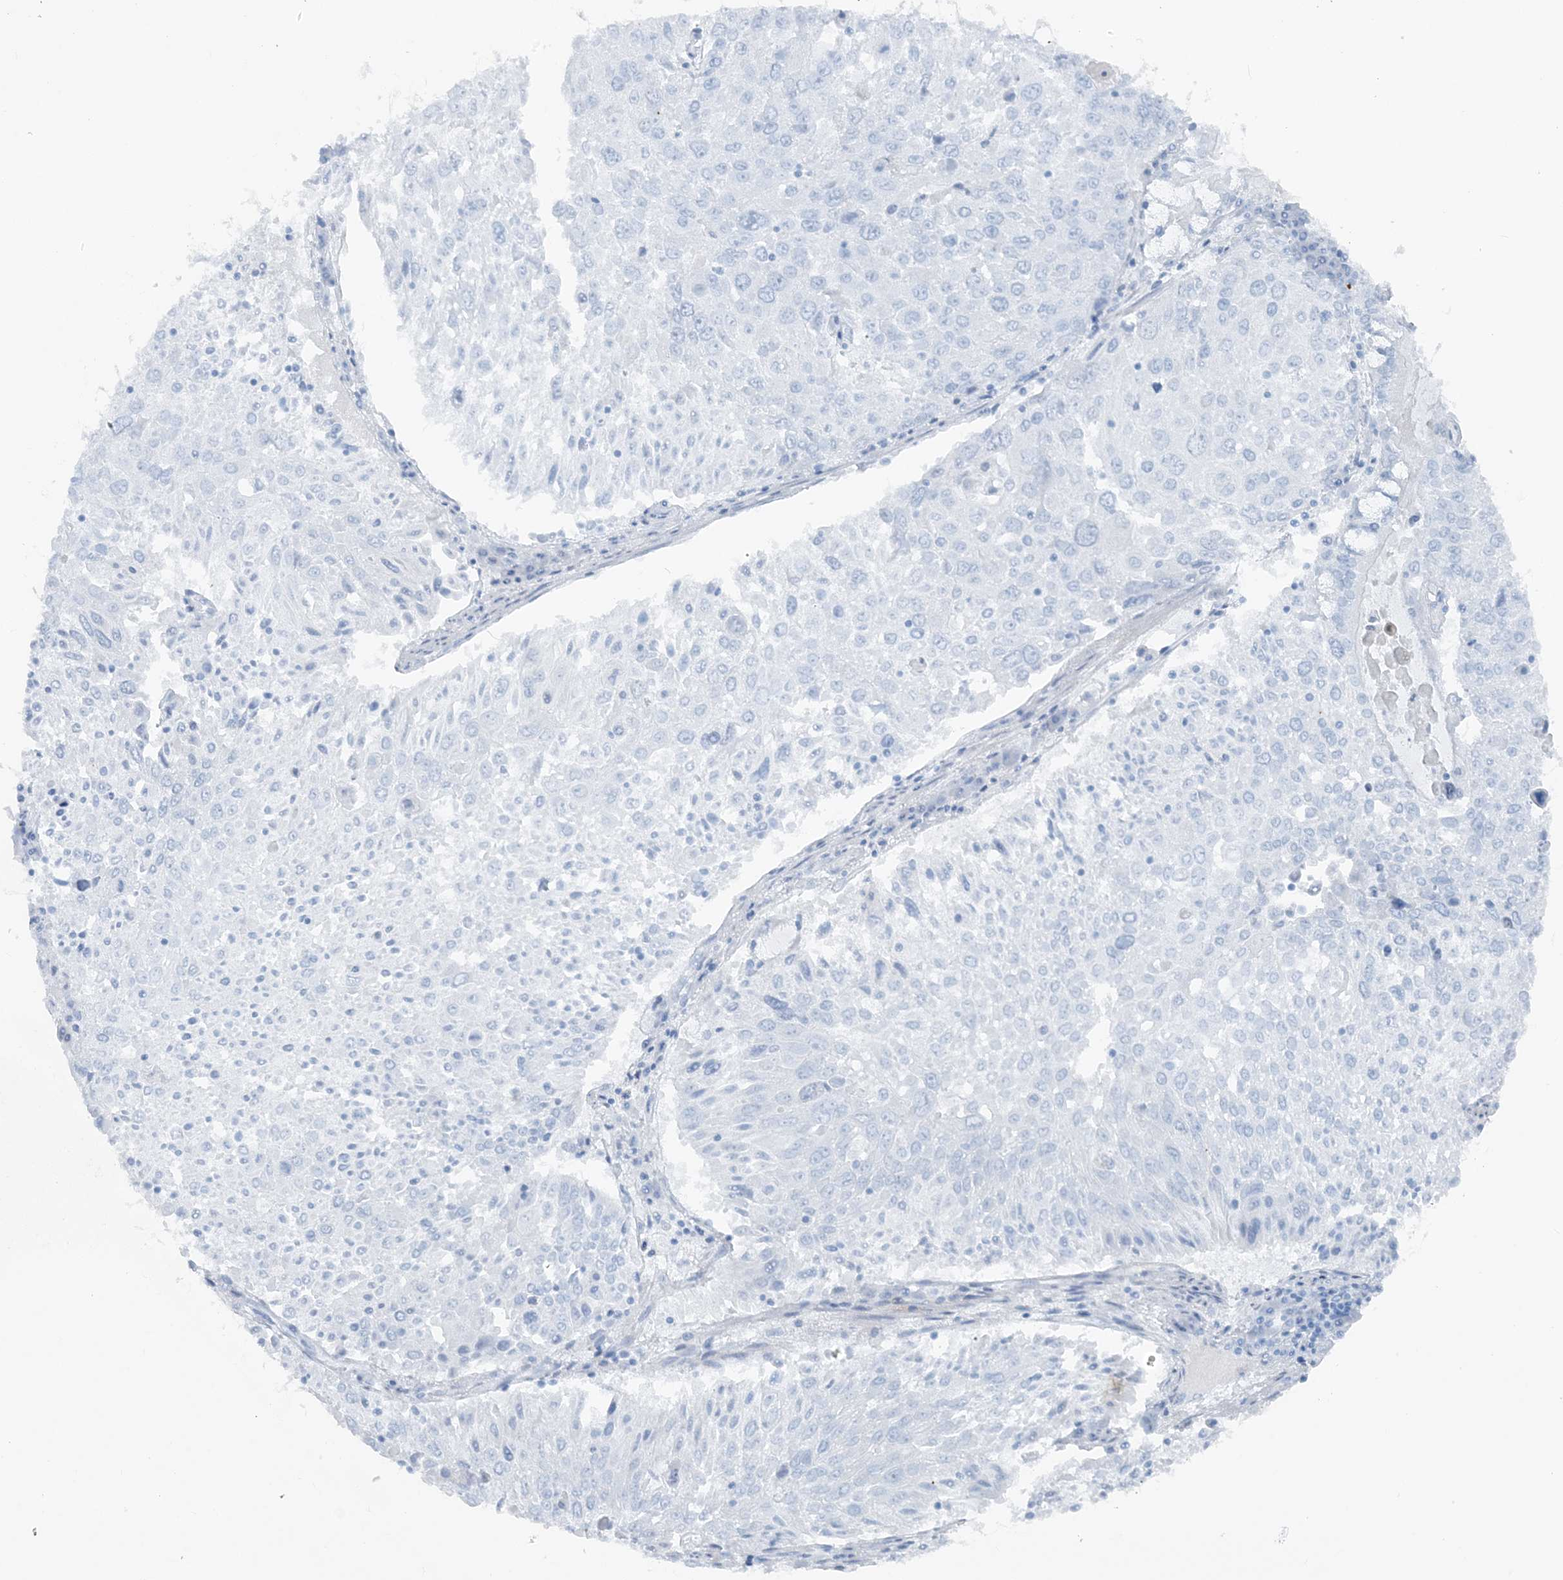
{"staining": {"intensity": "negative", "quantity": "none", "location": "none"}, "tissue": "lung cancer", "cell_type": "Tumor cells", "image_type": "cancer", "snomed": [{"axis": "morphology", "description": "Squamous cell carcinoma, NOS"}, {"axis": "topography", "description": "Lung"}], "caption": "Tumor cells show no significant staining in lung squamous cell carcinoma.", "gene": "ATP11A", "patient": {"sex": "male", "age": 65}}